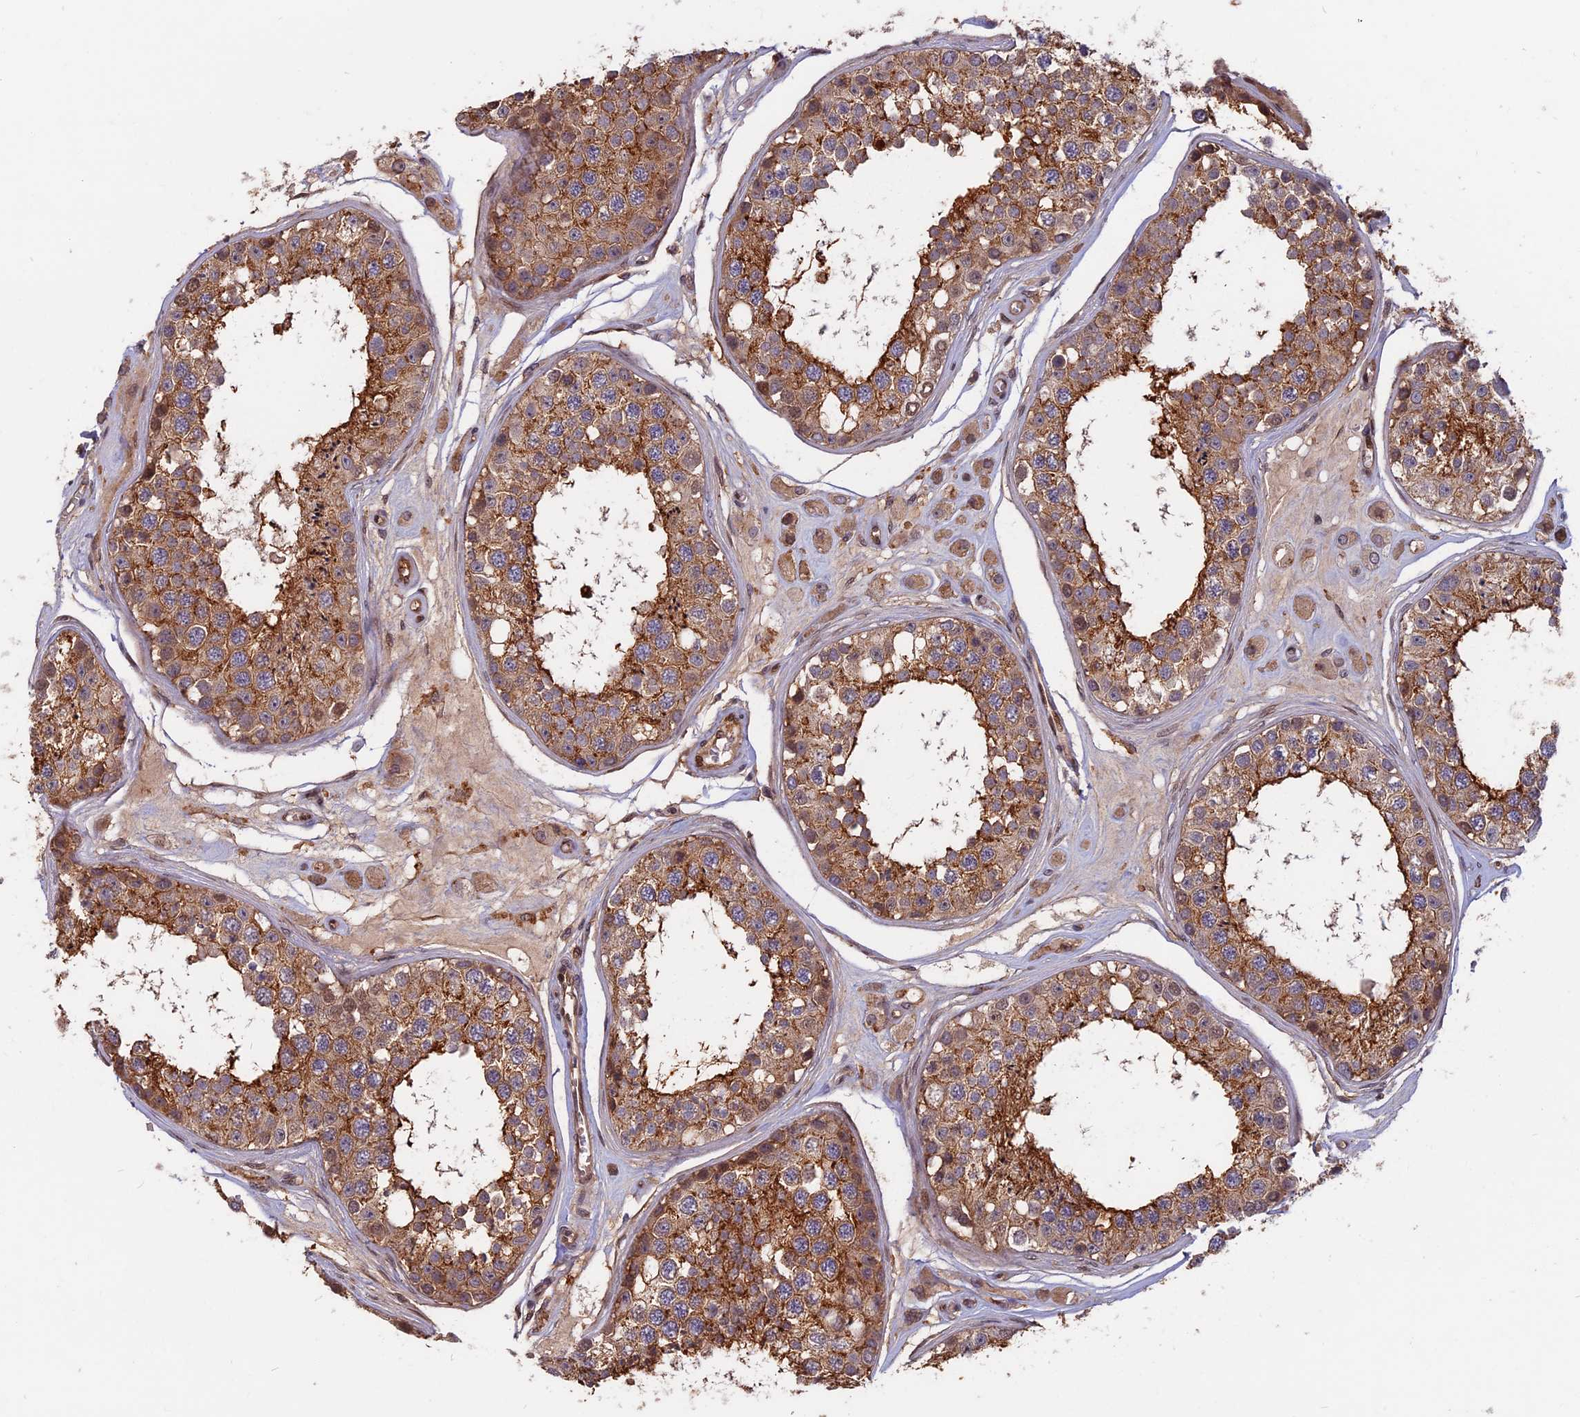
{"staining": {"intensity": "moderate", "quantity": ">75%", "location": "cytoplasmic/membranous"}, "tissue": "testis", "cell_type": "Cells in seminiferous ducts", "image_type": "normal", "snomed": [{"axis": "morphology", "description": "Normal tissue, NOS"}, {"axis": "topography", "description": "Testis"}], "caption": "Protein staining displays moderate cytoplasmic/membranous positivity in about >75% of cells in seminiferous ducts in unremarkable testis. (IHC, brightfield microscopy, high magnification).", "gene": "SPG11", "patient": {"sex": "male", "age": 25}}